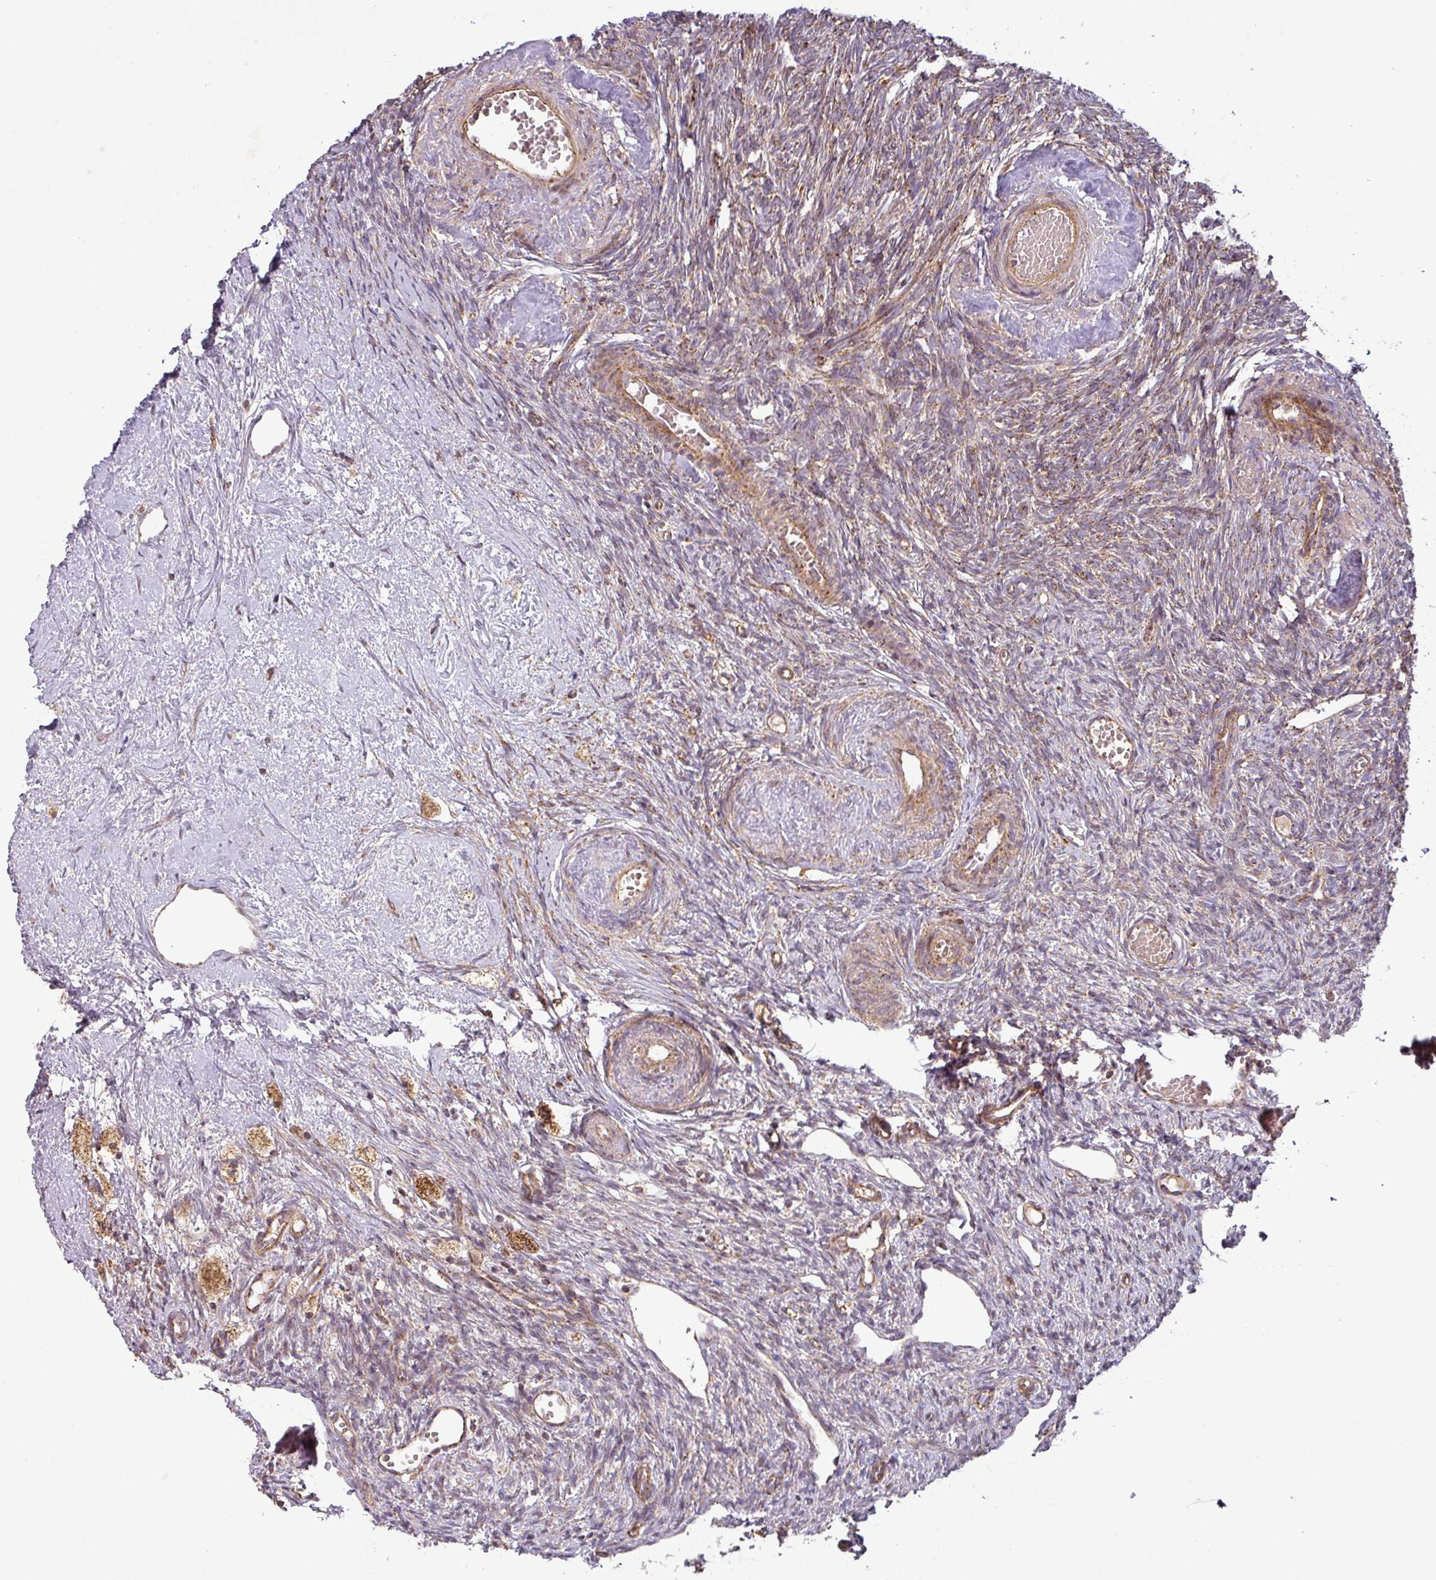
{"staining": {"intensity": "weak", "quantity": "25%-75%", "location": "cytoplasmic/membranous"}, "tissue": "ovary", "cell_type": "Ovarian stroma cells", "image_type": "normal", "snomed": [{"axis": "morphology", "description": "Normal tissue, NOS"}, {"axis": "topography", "description": "Ovary"}], "caption": "This image reveals immunohistochemistry (IHC) staining of unremarkable ovary, with low weak cytoplasmic/membranous positivity in approximately 25%-75% of ovarian stroma cells.", "gene": "GPD2", "patient": {"sex": "female", "age": 51}}